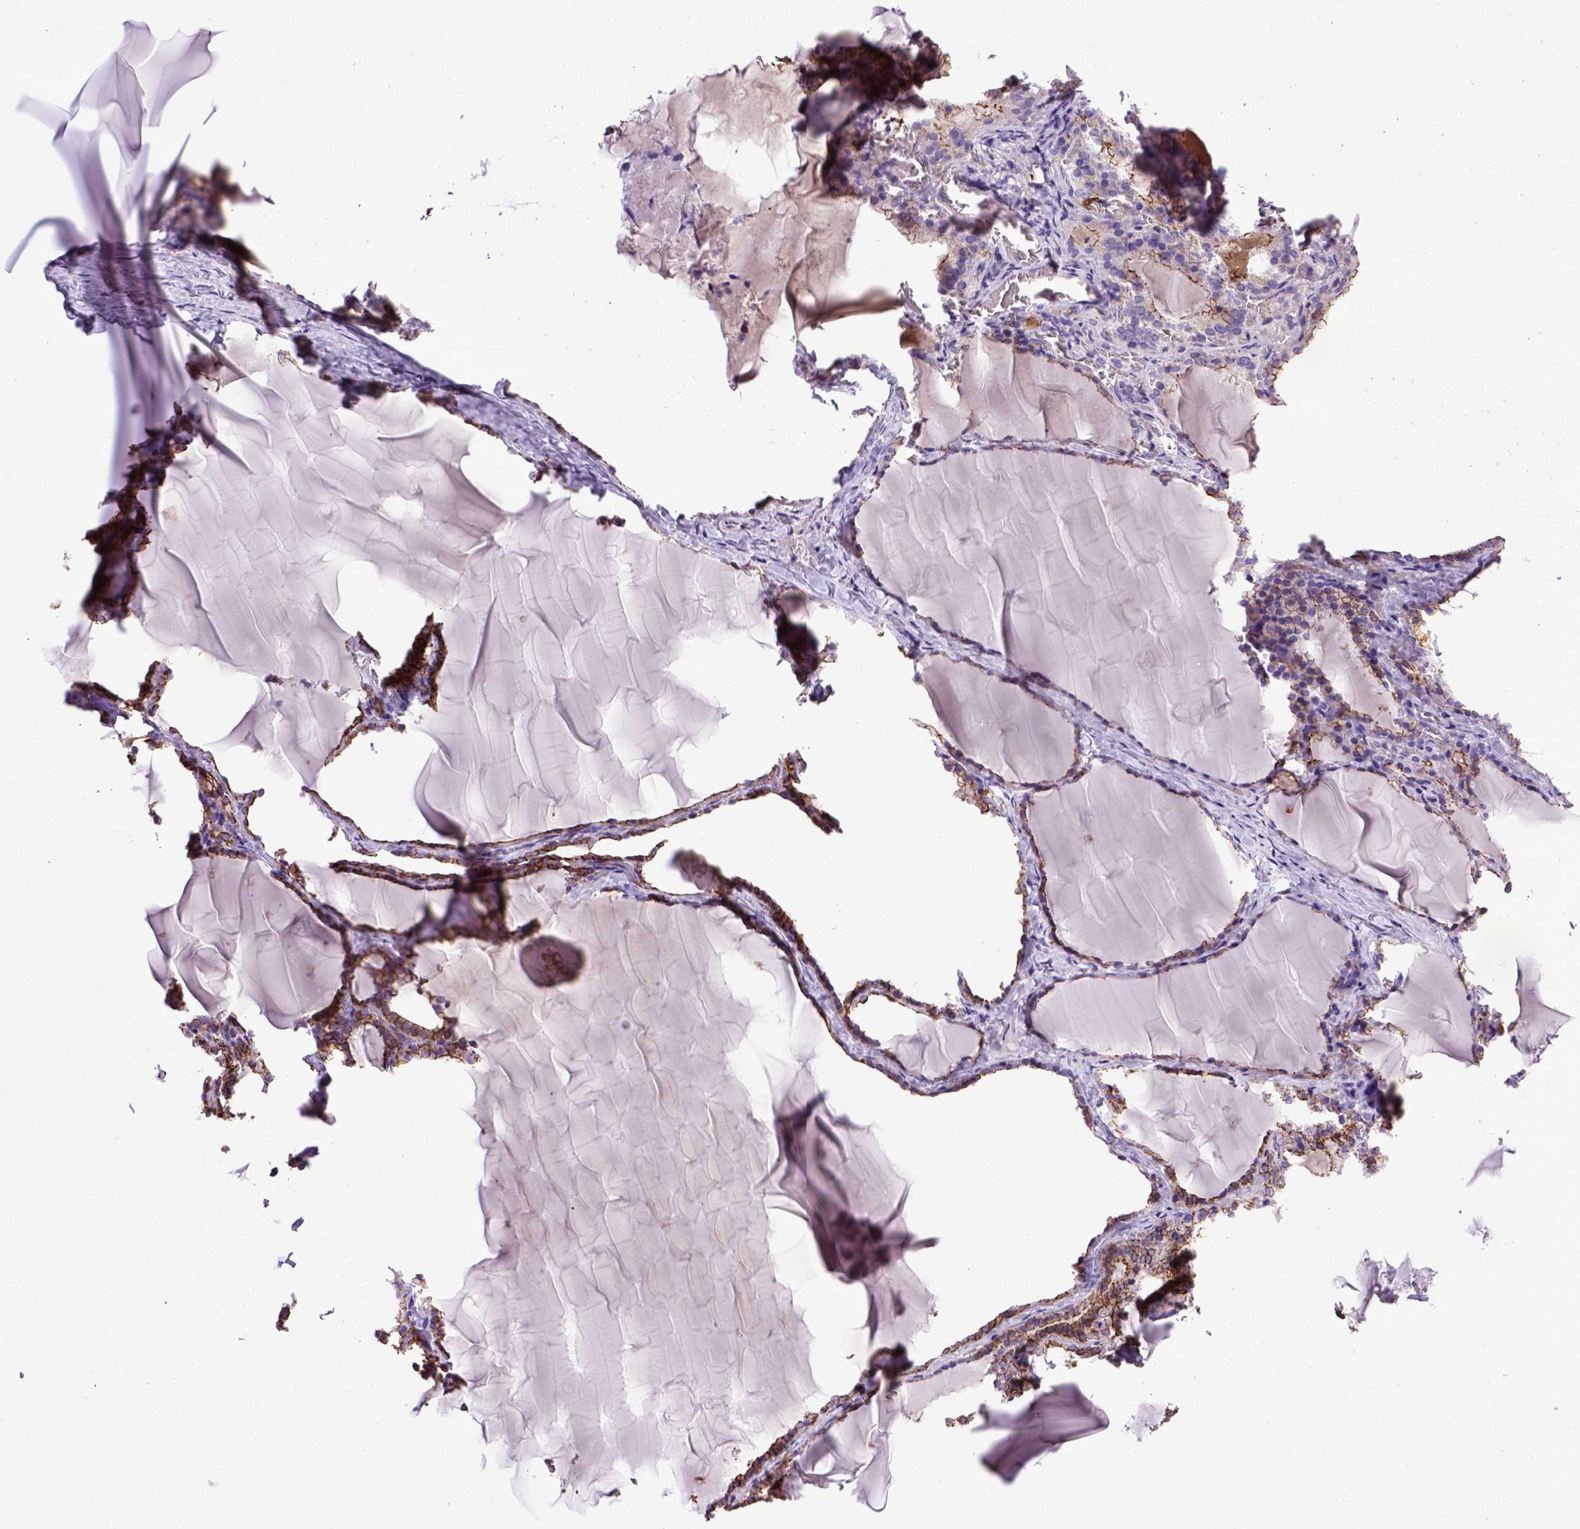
{"staining": {"intensity": "strong", "quantity": ">75%", "location": "cytoplasmic/membranous"}, "tissue": "thyroid gland", "cell_type": "Glandular cells", "image_type": "normal", "snomed": [{"axis": "morphology", "description": "Normal tissue, NOS"}, {"axis": "morphology", "description": "Hyperplasia, NOS"}, {"axis": "topography", "description": "Thyroid gland"}], "caption": "Immunohistochemistry (IHC) histopathology image of normal human thyroid gland stained for a protein (brown), which demonstrates high levels of strong cytoplasmic/membranous expression in approximately >75% of glandular cells.", "gene": "CDH1", "patient": {"sex": "female", "age": 27}}